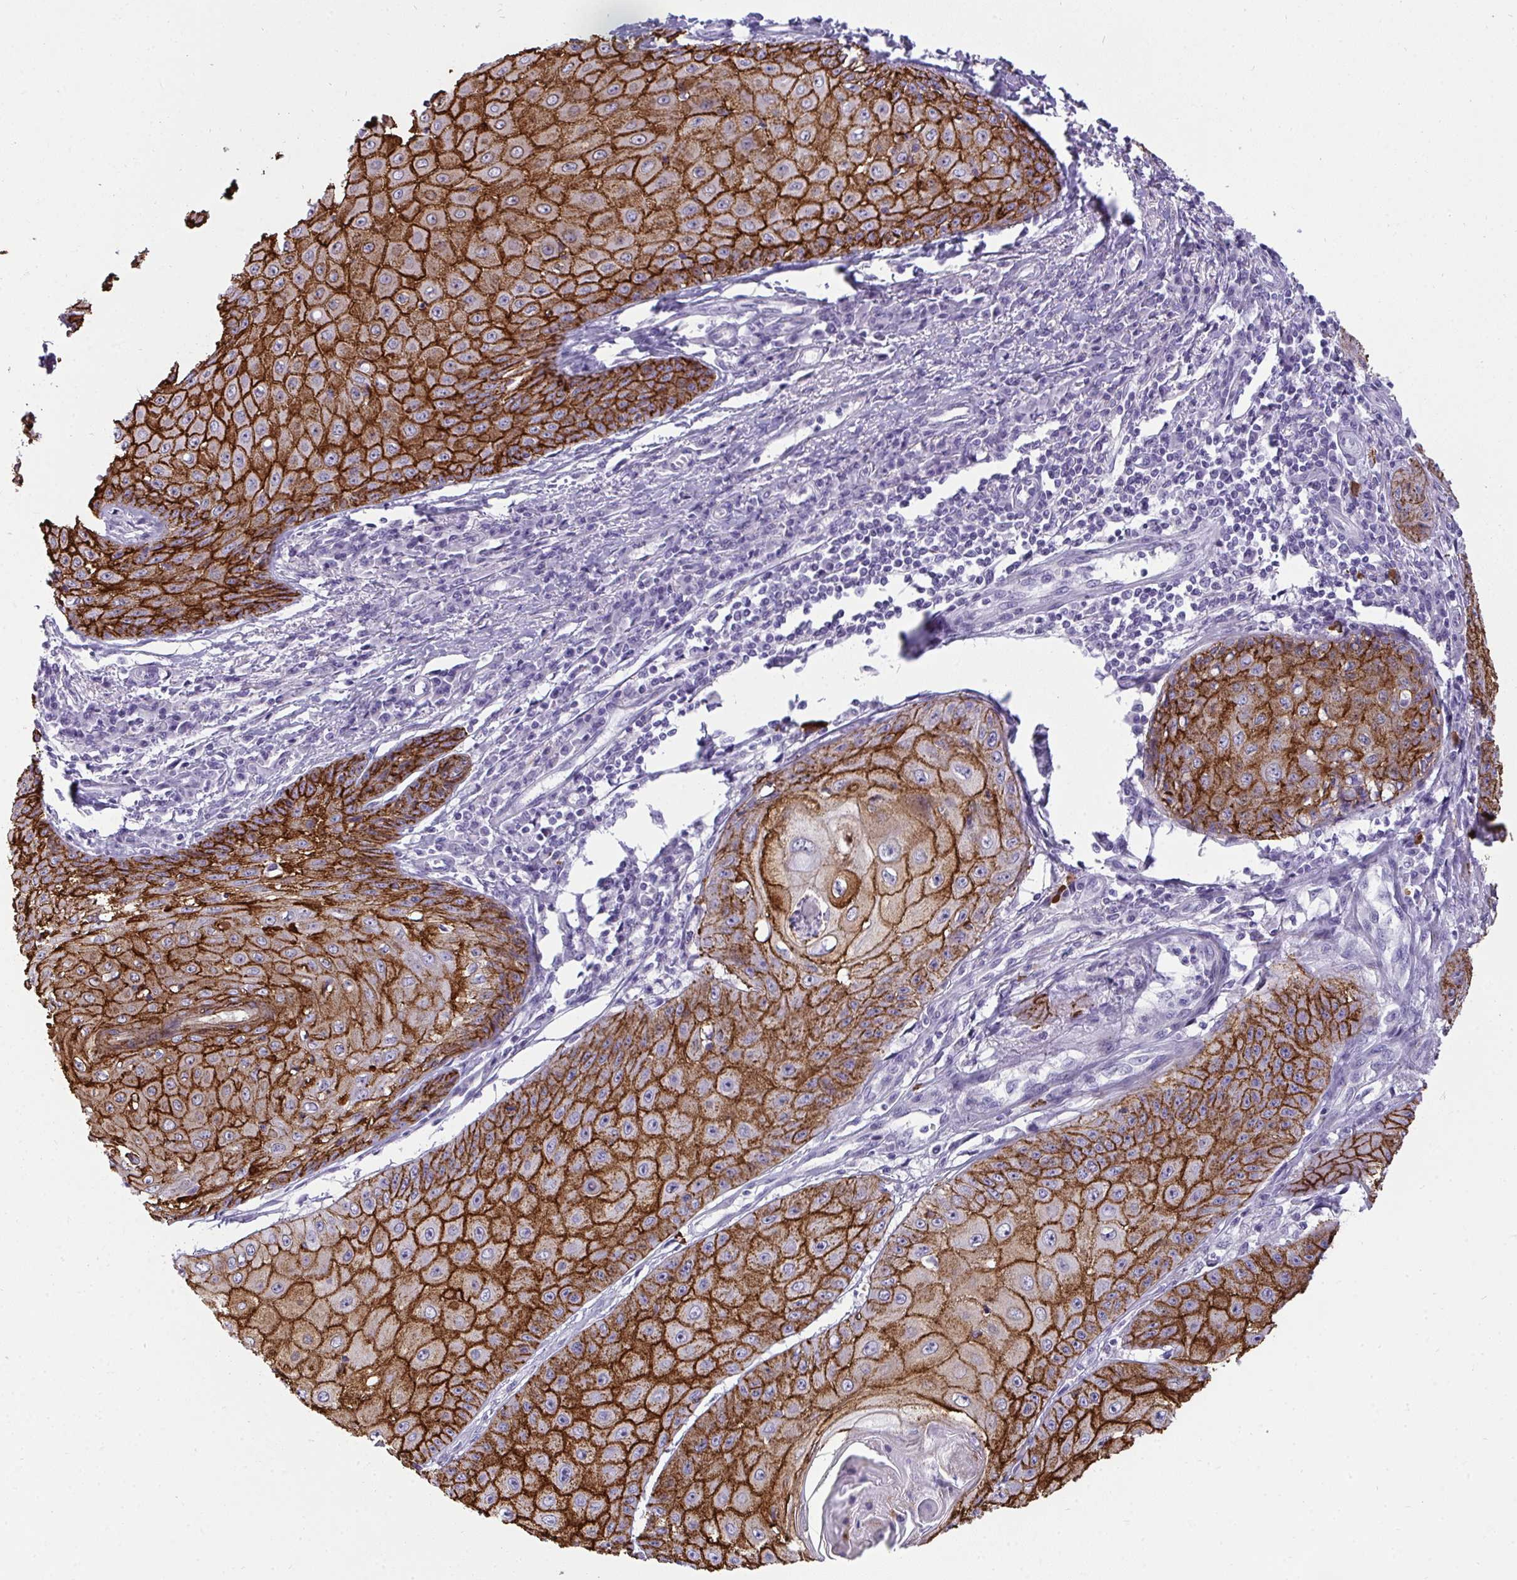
{"staining": {"intensity": "strong", "quantity": ">75%", "location": "cytoplasmic/membranous"}, "tissue": "skin cancer", "cell_type": "Tumor cells", "image_type": "cancer", "snomed": [{"axis": "morphology", "description": "Squamous cell carcinoma, NOS"}, {"axis": "topography", "description": "Skin"}], "caption": "The photomicrograph demonstrates immunohistochemical staining of skin cancer. There is strong cytoplasmic/membranous staining is present in approximately >75% of tumor cells.", "gene": "AK5", "patient": {"sex": "male", "age": 70}}